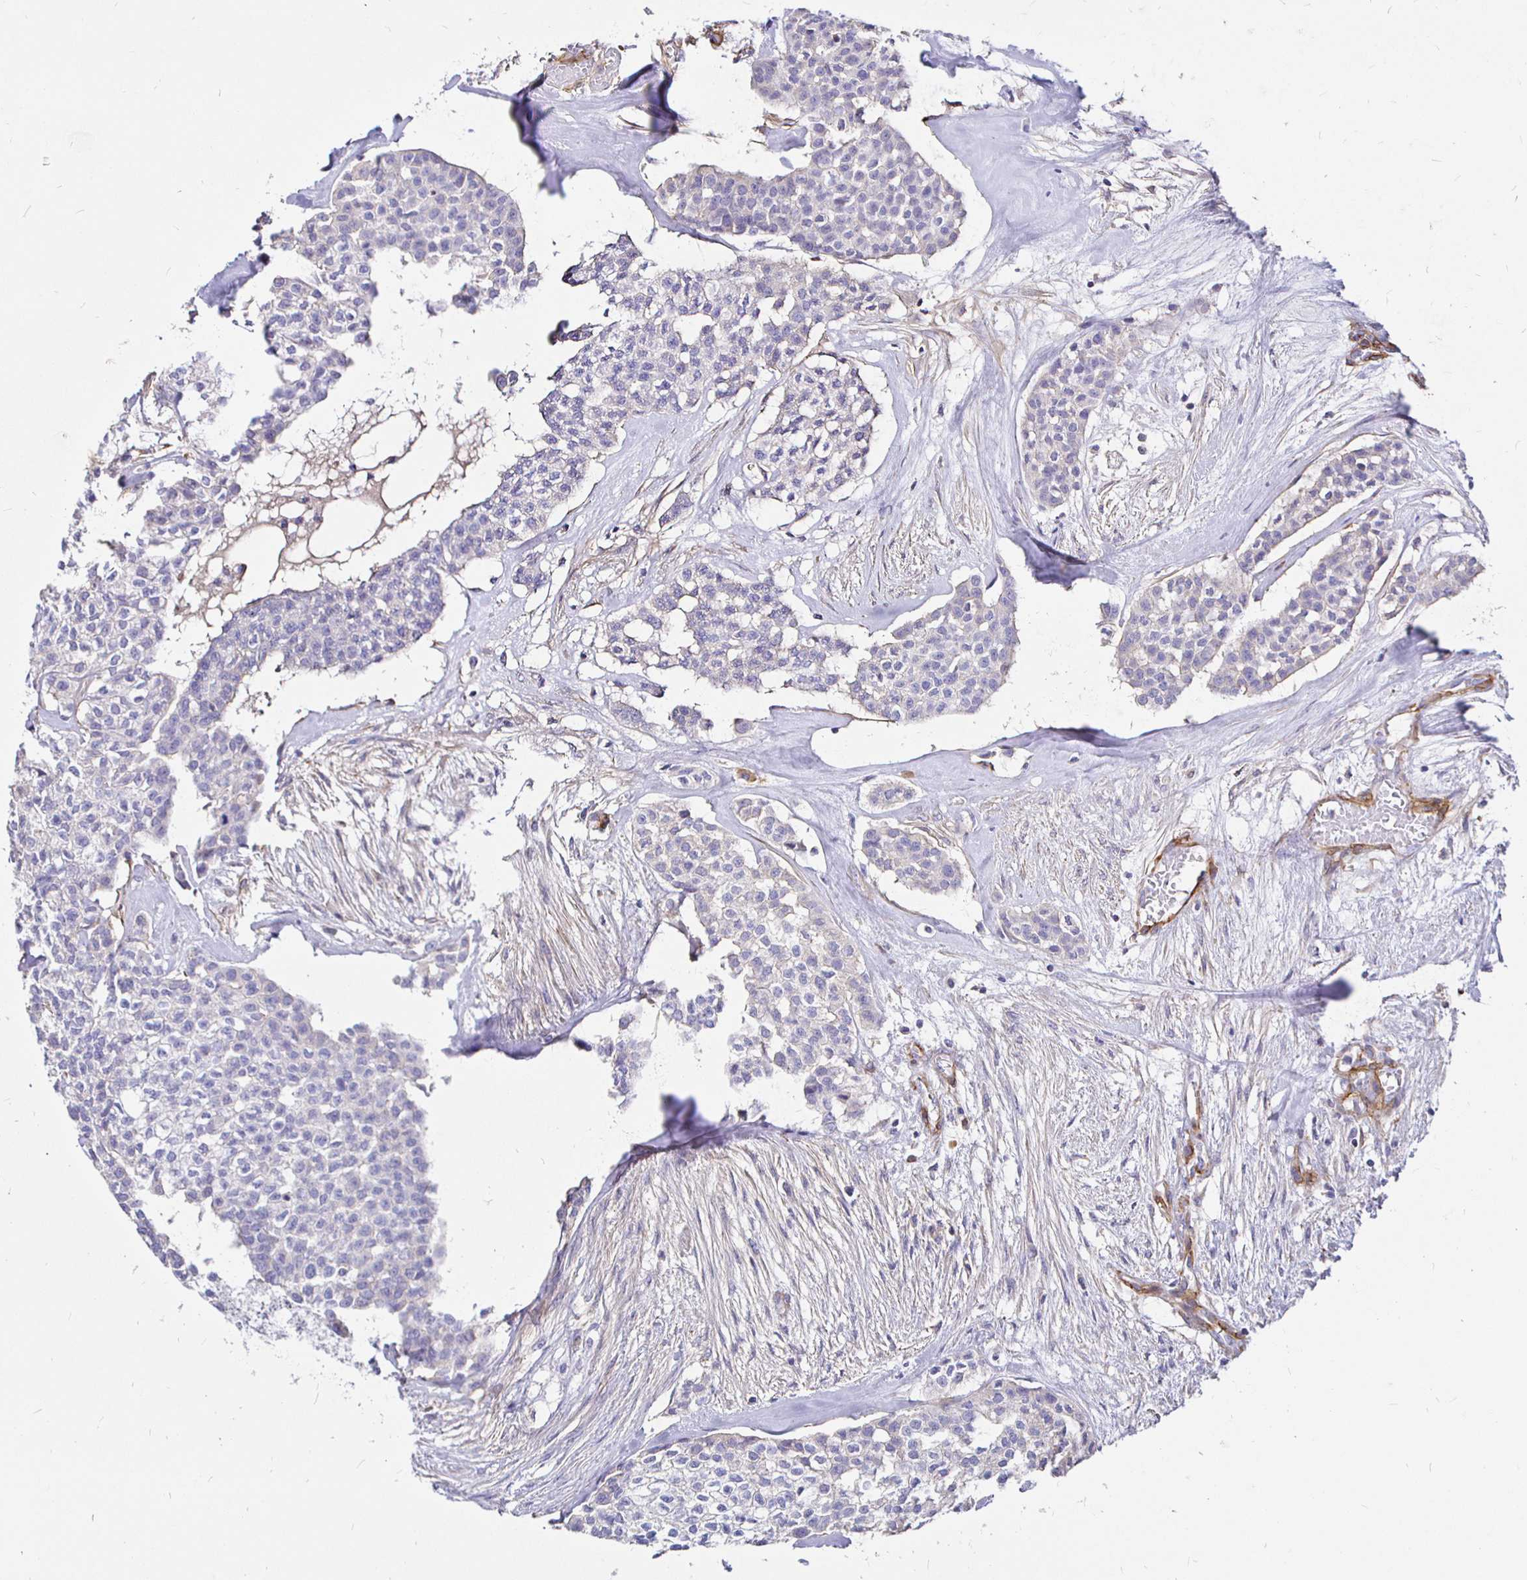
{"staining": {"intensity": "negative", "quantity": "none", "location": "none"}, "tissue": "head and neck cancer", "cell_type": "Tumor cells", "image_type": "cancer", "snomed": [{"axis": "morphology", "description": "Adenocarcinoma, NOS"}, {"axis": "topography", "description": "Head-Neck"}], "caption": "Immunohistochemical staining of head and neck adenocarcinoma displays no significant positivity in tumor cells.", "gene": "PALM2AKAP2", "patient": {"sex": "male", "age": 81}}